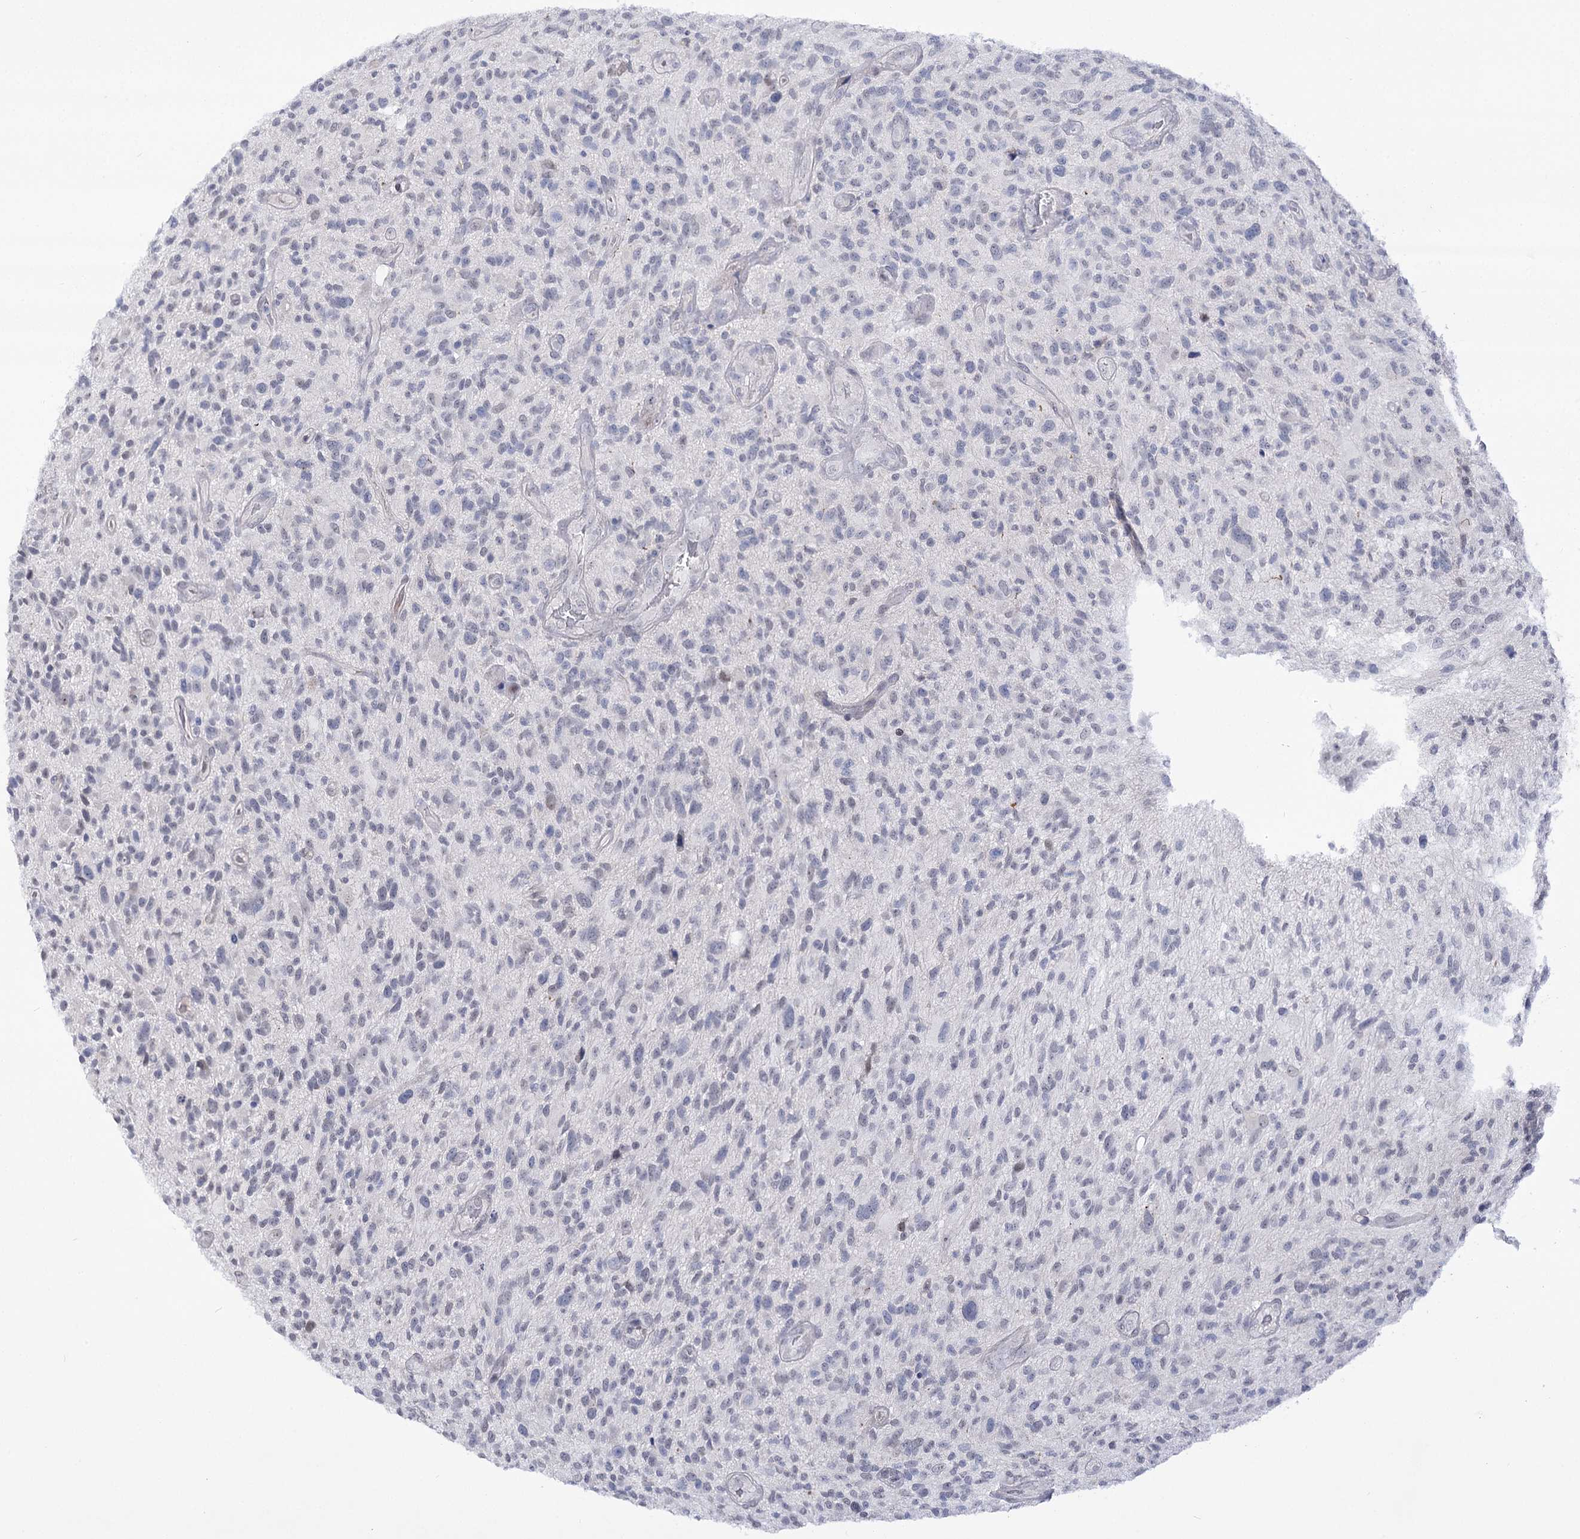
{"staining": {"intensity": "negative", "quantity": "none", "location": "none"}, "tissue": "glioma", "cell_type": "Tumor cells", "image_type": "cancer", "snomed": [{"axis": "morphology", "description": "Glioma, malignant, High grade"}, {"axis": "topography", "description": "Brain"}], "caption": "Immunohistochemistry of human glioma demonstrates no expression in tumor cells. (Stains: DAB (3,3'-diaminobenzidine) immunohistochemistry with hematoxylin counter stain, Microscopy: brightfield microscopy at high magnification).", "gene": "ATP10B", "patient": {"sex": "male", "age": 47}}